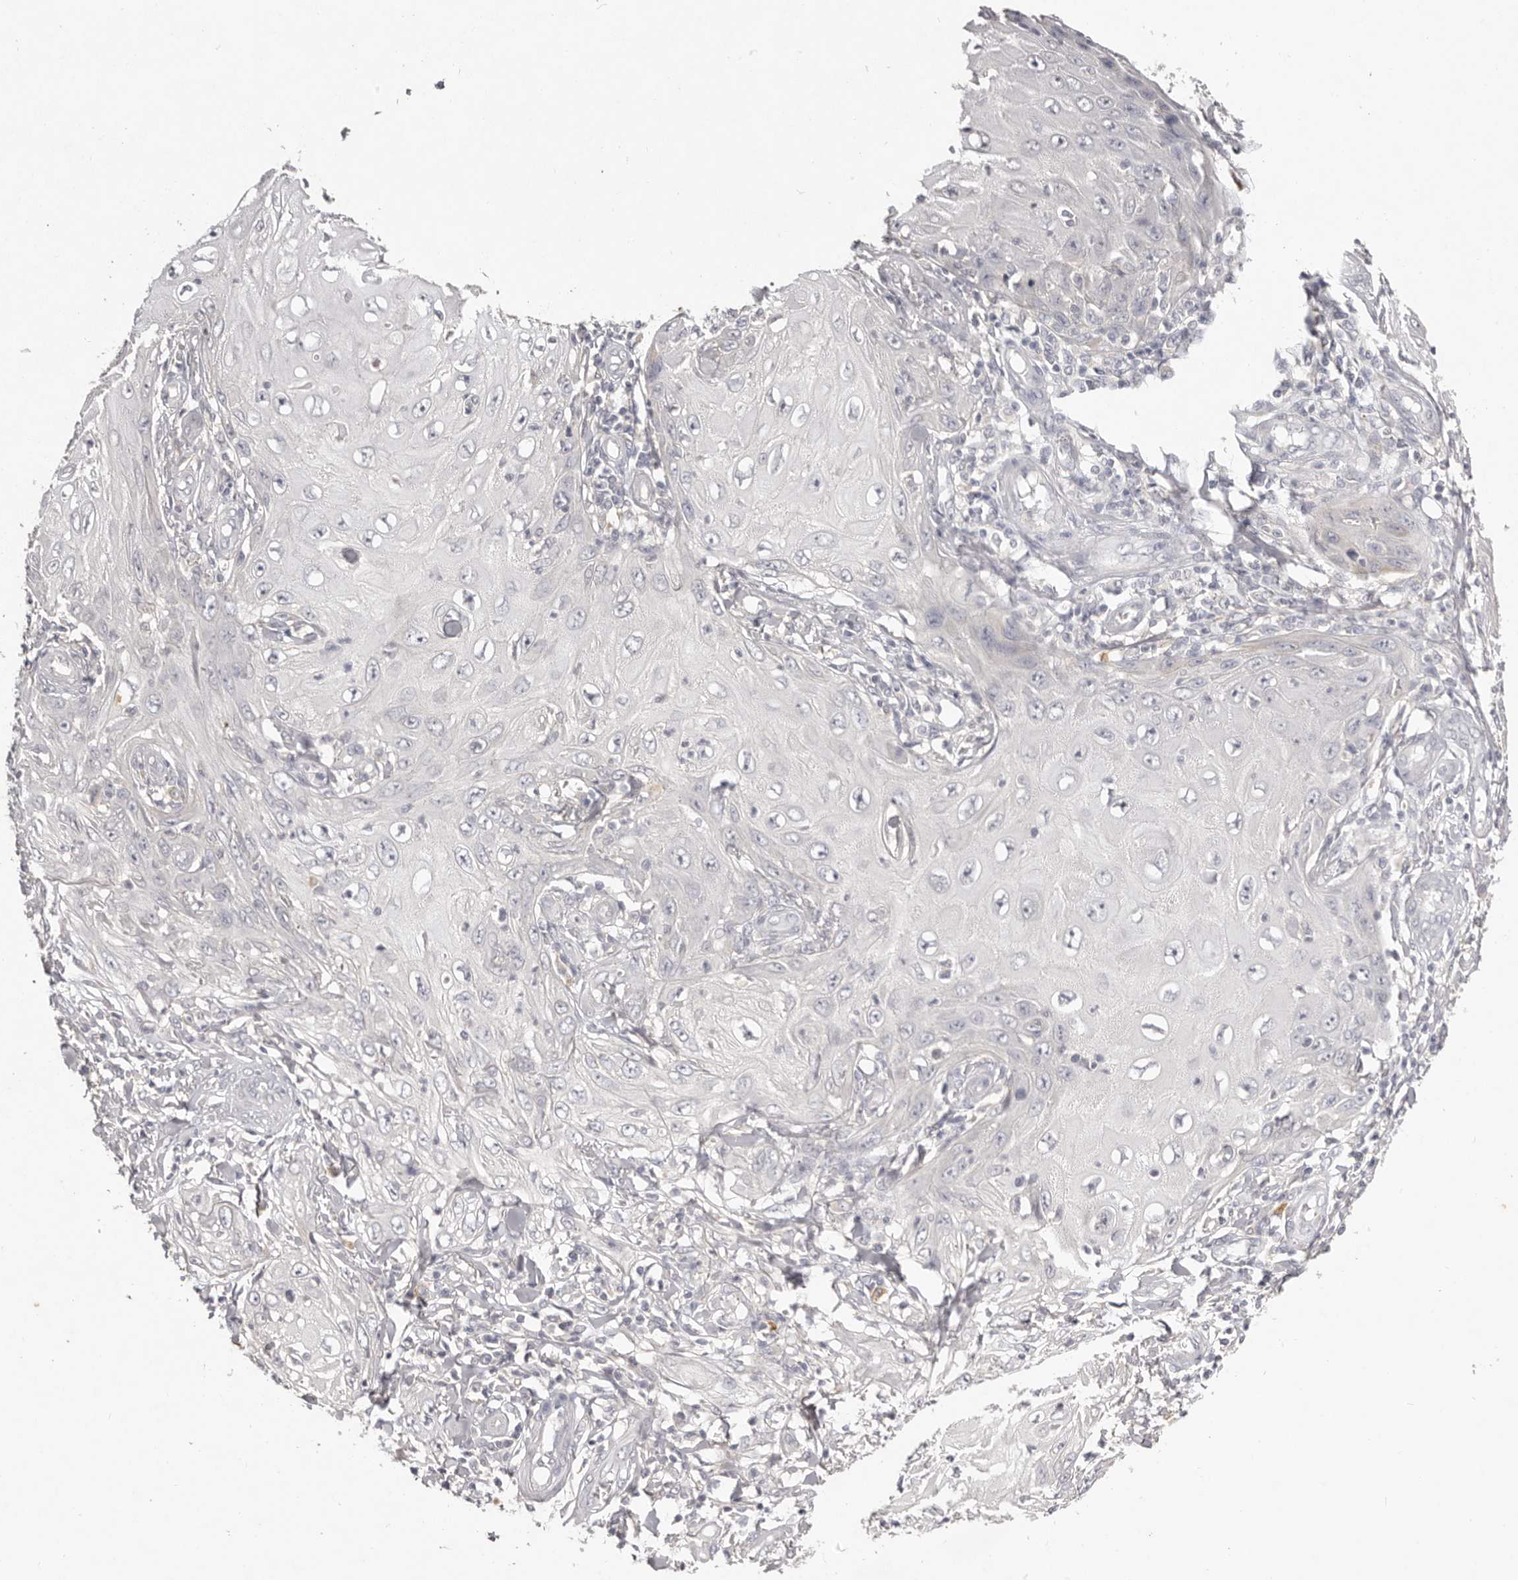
{"staining": {"intensity": "negative", "quantity": "none", "location": "none"}, "tissue": "skin cancer", "cell_type": "Tumor cells", "image_type": "cancer", "snomed": [{"axis": "morphology", "description": "Squamous cell carcinoma, NOS"}, {"axis": "topography", "description": "Skin"}], "caption": "Tumor cells are negative for brown protein staining in skin cancer. (DAB immunohistochemistry (IHC) with hematoxylin counter stain).", "gene": "SCUBE2", "patient": {"sex": "female", "age": 73}}